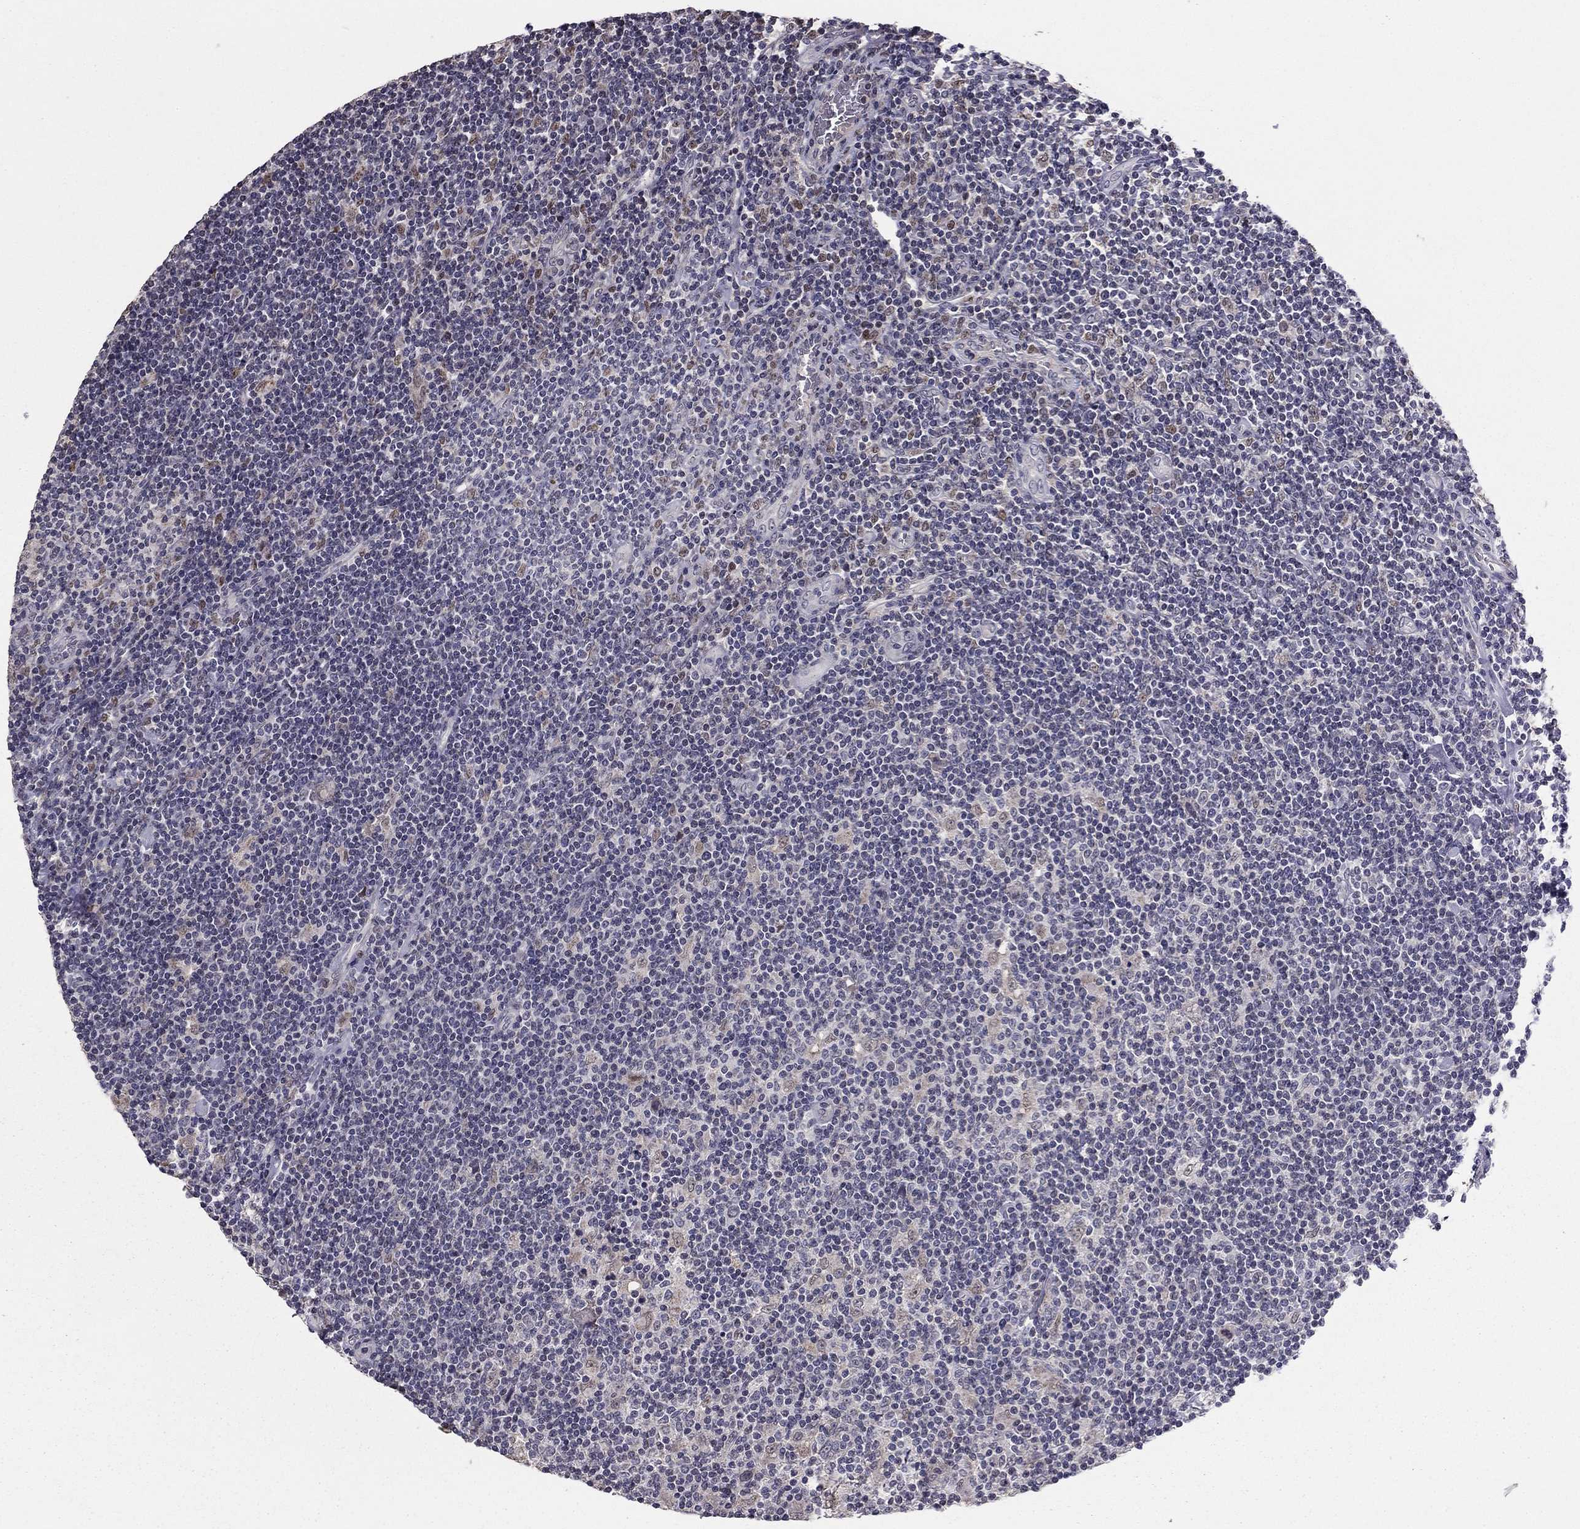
{"staining": {"intensity": "negative", "quantity": "none", "location": "none"}, "tissue": "lymphoma", "cell_type": "Tumor cells", "image_type": "cancer", "snomed": [{"axis": "morphology", "description": "Hodgkin's disease, NOS"}, {"axis": "topography", "description": "Lymph node"}], "caption": "Tumor cells are negative for protein expression in human lymphoma.", "gene": "HCN1", "patient": {"sex": "male", "age": 40}}